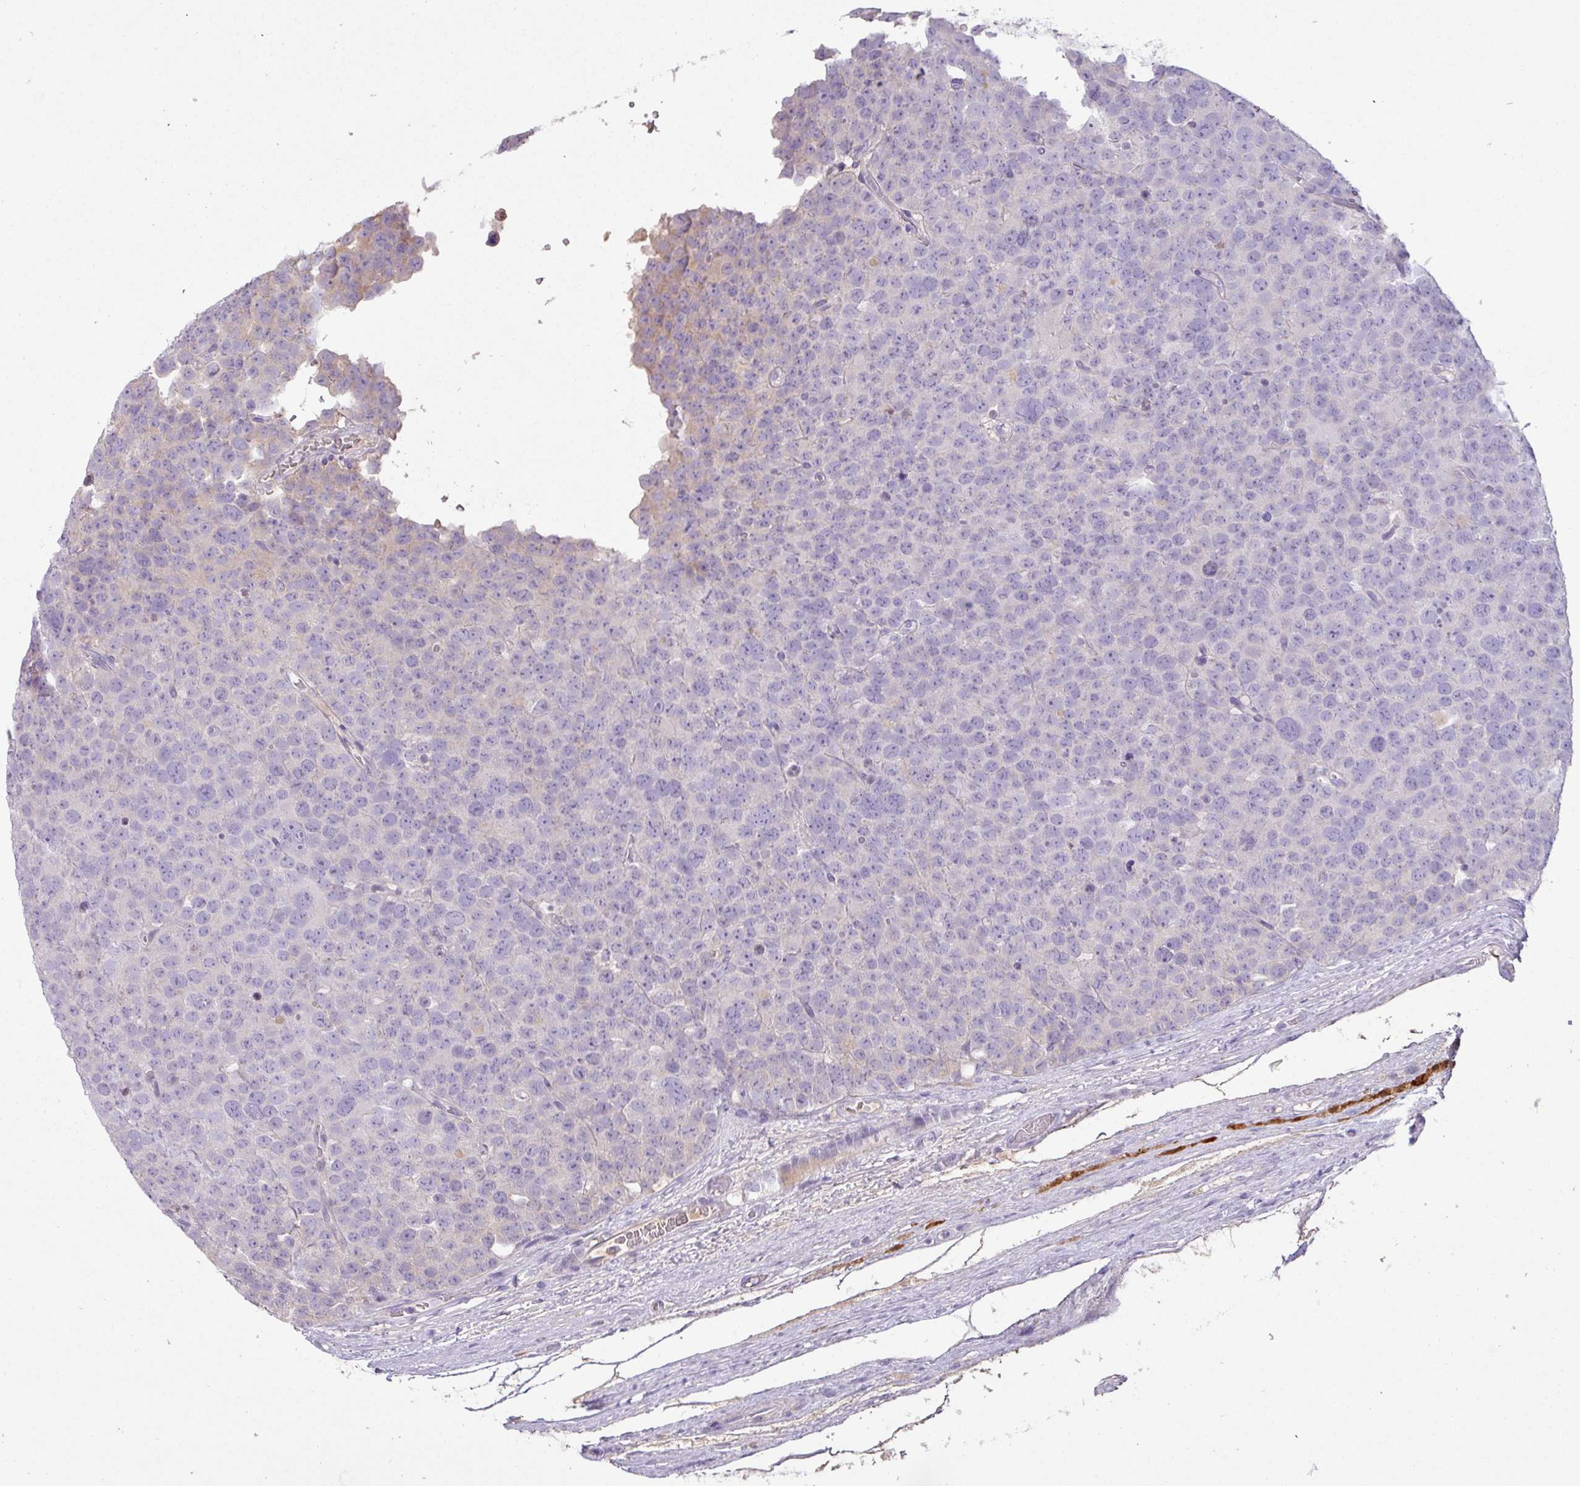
{"staining": {"intensity": "negative", "quantity": "none", "location": "none"}, "tissue": "testis cancer", "cell_type": "Tumor cells", "image_type": "cancer", "snomed": [{"axis": "morphology", "description": "Seminoma, NOS"}, {"axis": "topography", "description": "Testis"}], "caption": "Immunohistochemistry (IHC) histopathology image of neoplastic tissue: seminoma (testis) stained with DAB (3,3'-diaminobenzidine) shows no significant protein positivity in tumor cells.", "gene": "OR6C6", "patient": {"sex": "male", "age": 71}}